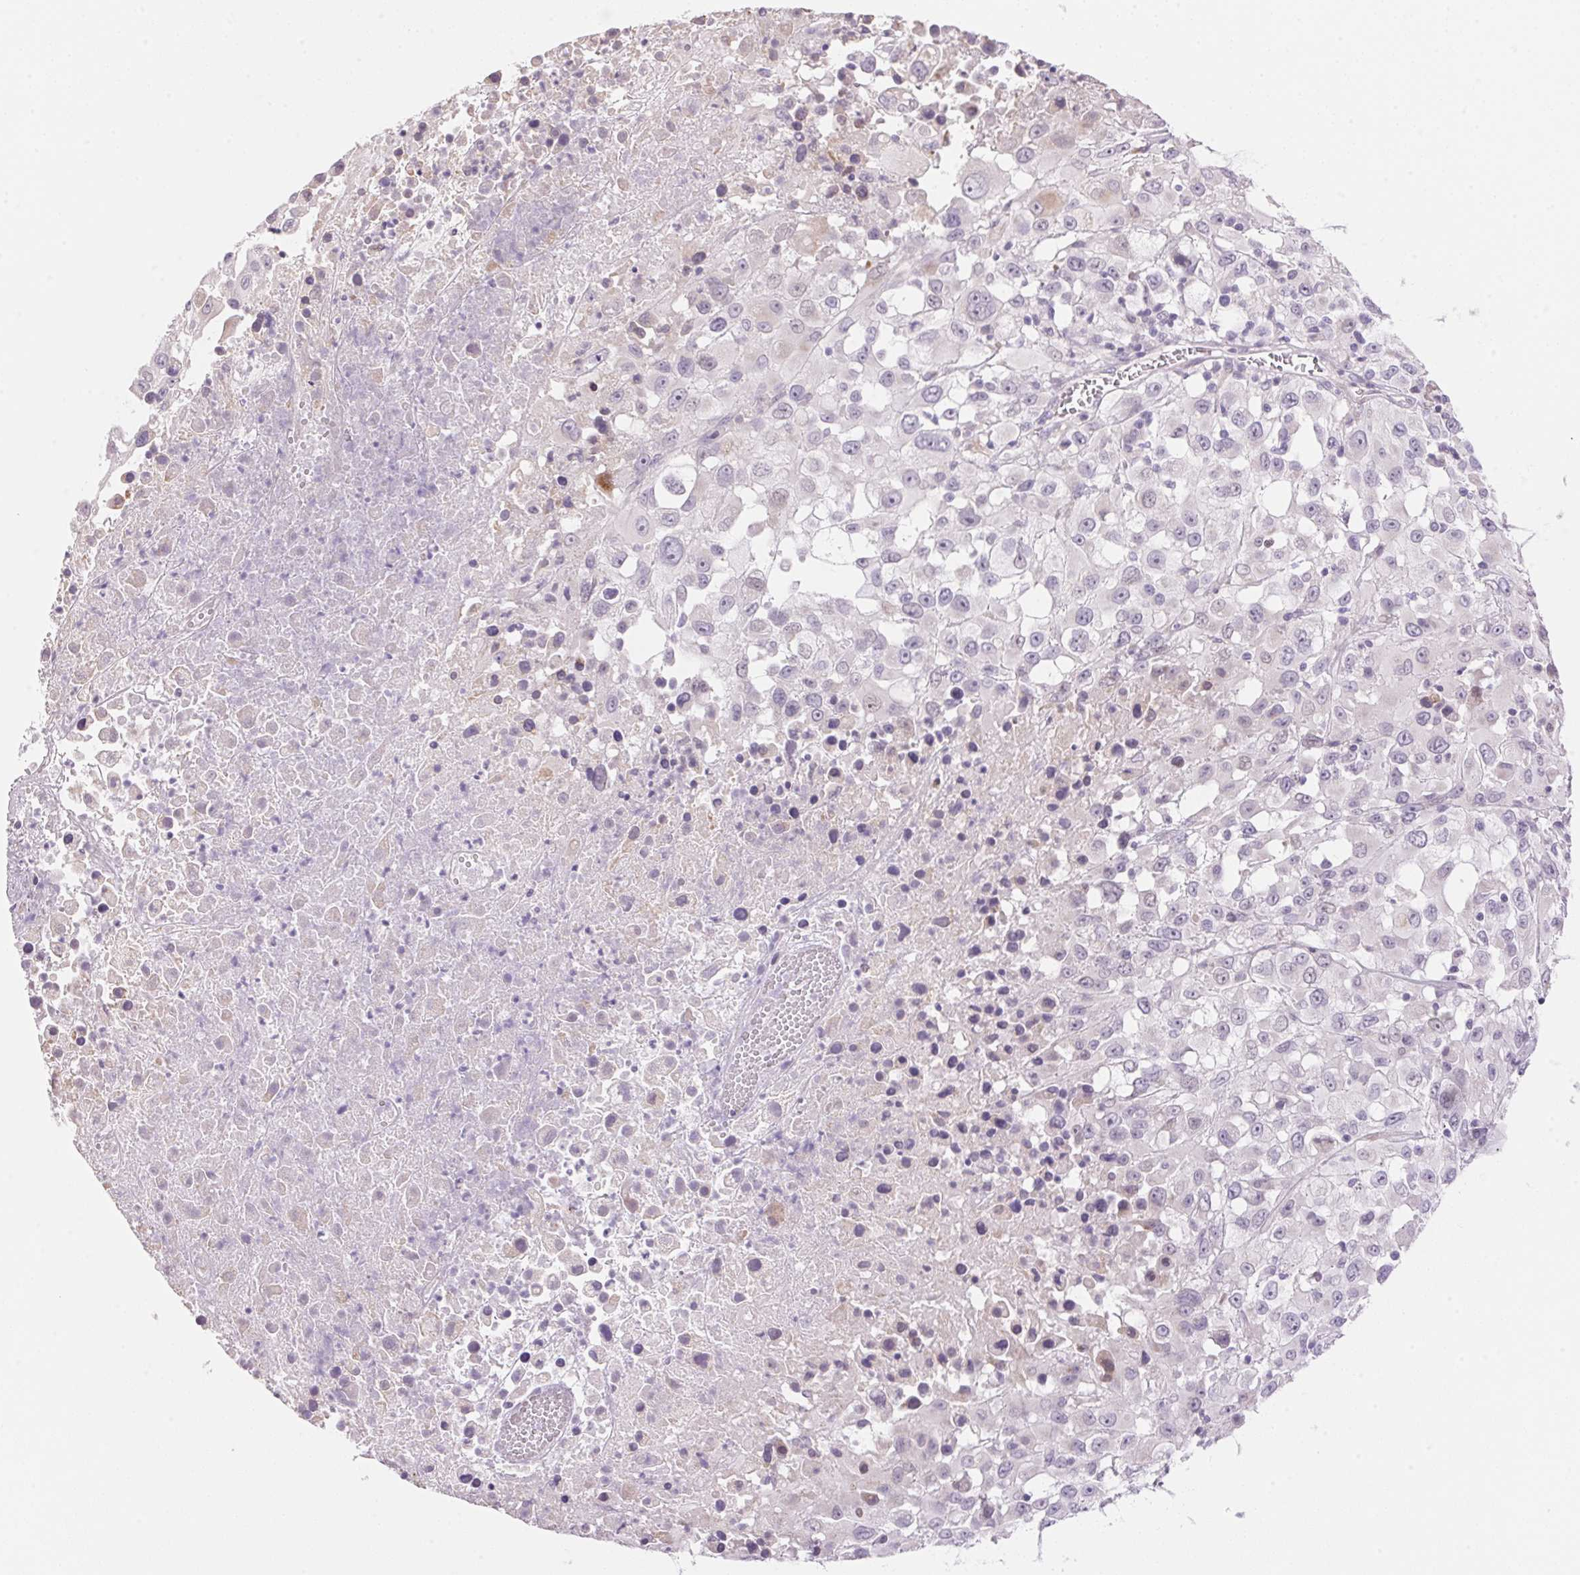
{"staining": {"intensity": "negative", "quantity": "none", "location": "none"}, "tissue": "melanoma", "cell_type": "Tumor cells", "image_type": "cancer", "snomed": [{"axis": "morphology", "description": "Malignant melanoma, Metastatic site"}, {"axis": "topography", "description": "Soft tissue"}], "caption": "This is a image of immunohistochemistry (IHC) staining of melanoma, which shows no positivity in tumor cells.", "gene": "TEKT1", "patient": {"sex": "male", "age": 50}}